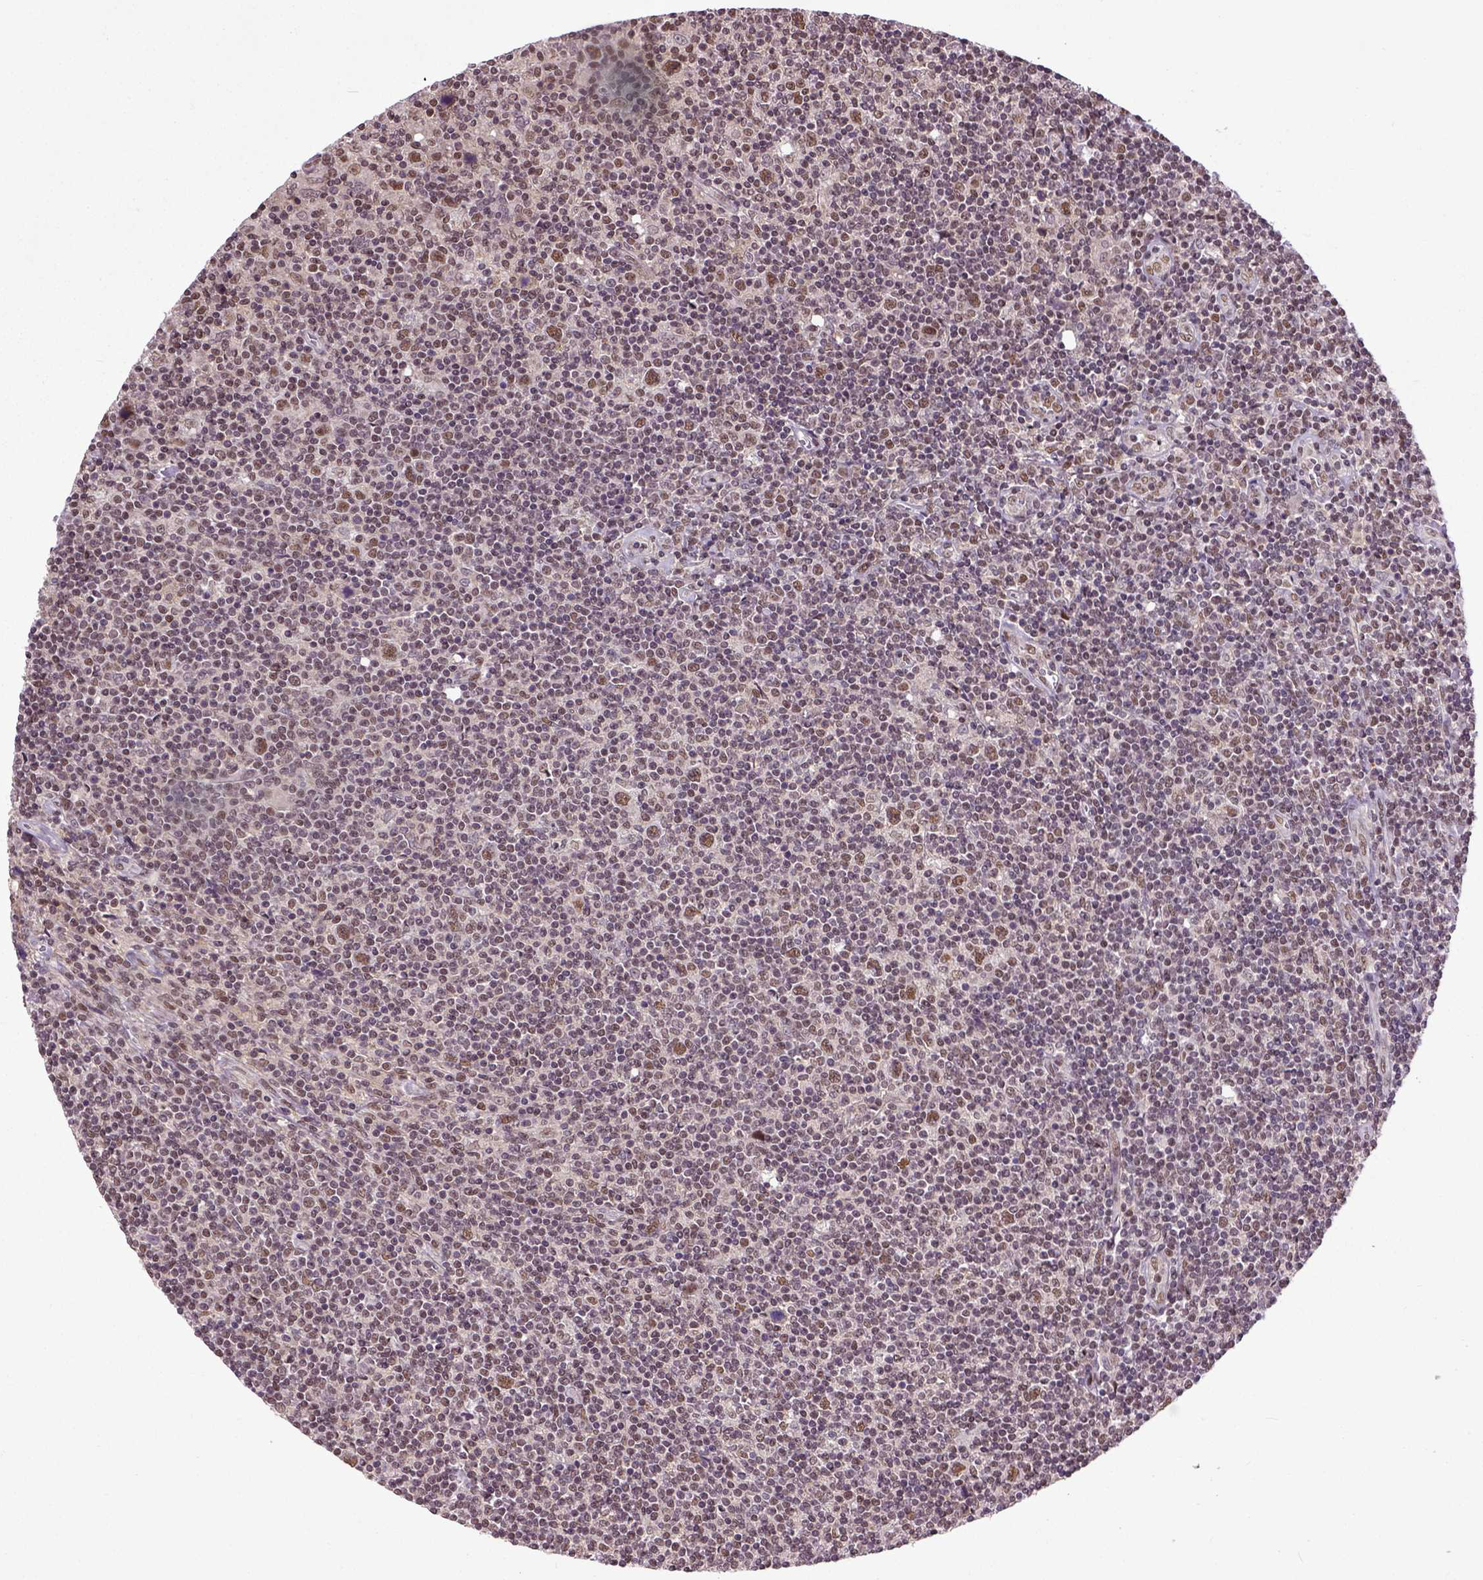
{"staining": {"intensity": "moderate", "quantity": ">75%", "location": "nuclear"}, "tissue": "lymphoma", "cell_type": "Tumor cells", "image_type": "cancer", "snomed": [{"axis": "morphology", "description": "Hodgkin's disease, NOS"}, {"axis": "topography", "description": "Lymph node"}], "caption": "IHC of human lymphoma shows medium levels of moderate nuclear staining in approximately >75% of tumor cells.", "gene": "UBA3", "patient": {"sex": "male", "age": 40}}